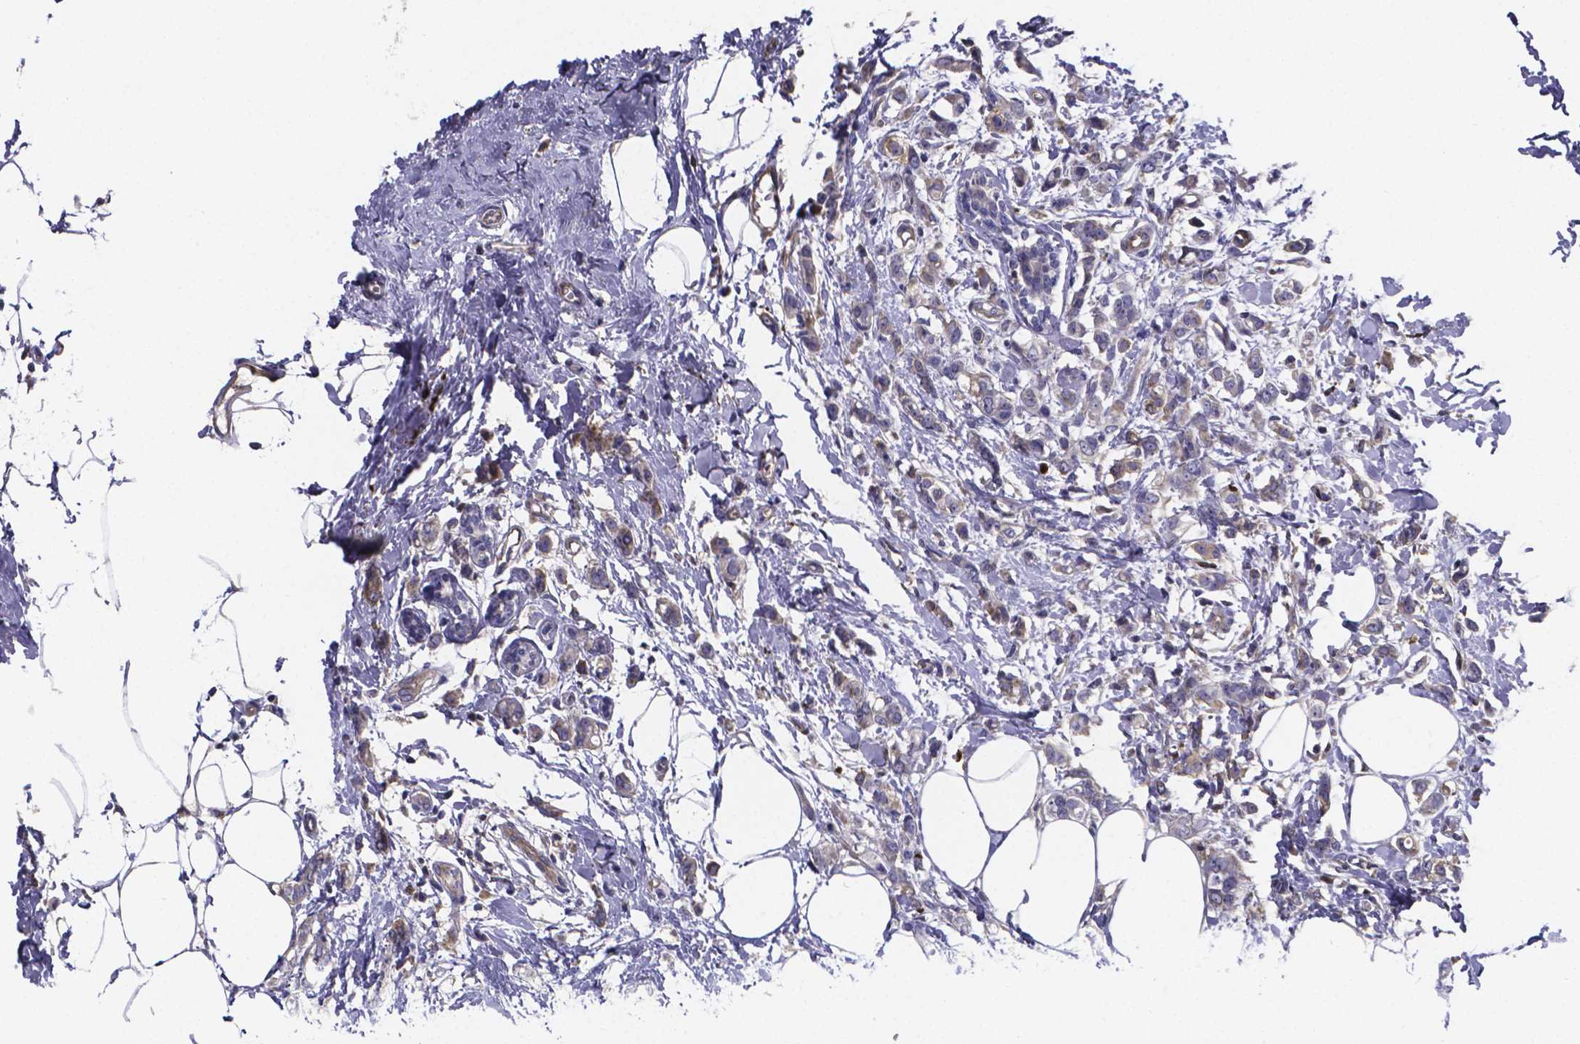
{"staining": {"intensity": "negative", "quantity": "none", "location": "none"}, "tissue": "breast cancer", "cell_type": "Tumor cells", "image_type": "cancer", "snomed": [{"axis": "morphology", "description": "Duct carcinoma"}, {"axis": "topography", "description": "Breast"}], "caption": "There is no significant staining in tumor cells of breast cancer (intraductal carcinoma).", "gene": "SFRP4", "patient": {"sex": "female", "age": 40}}